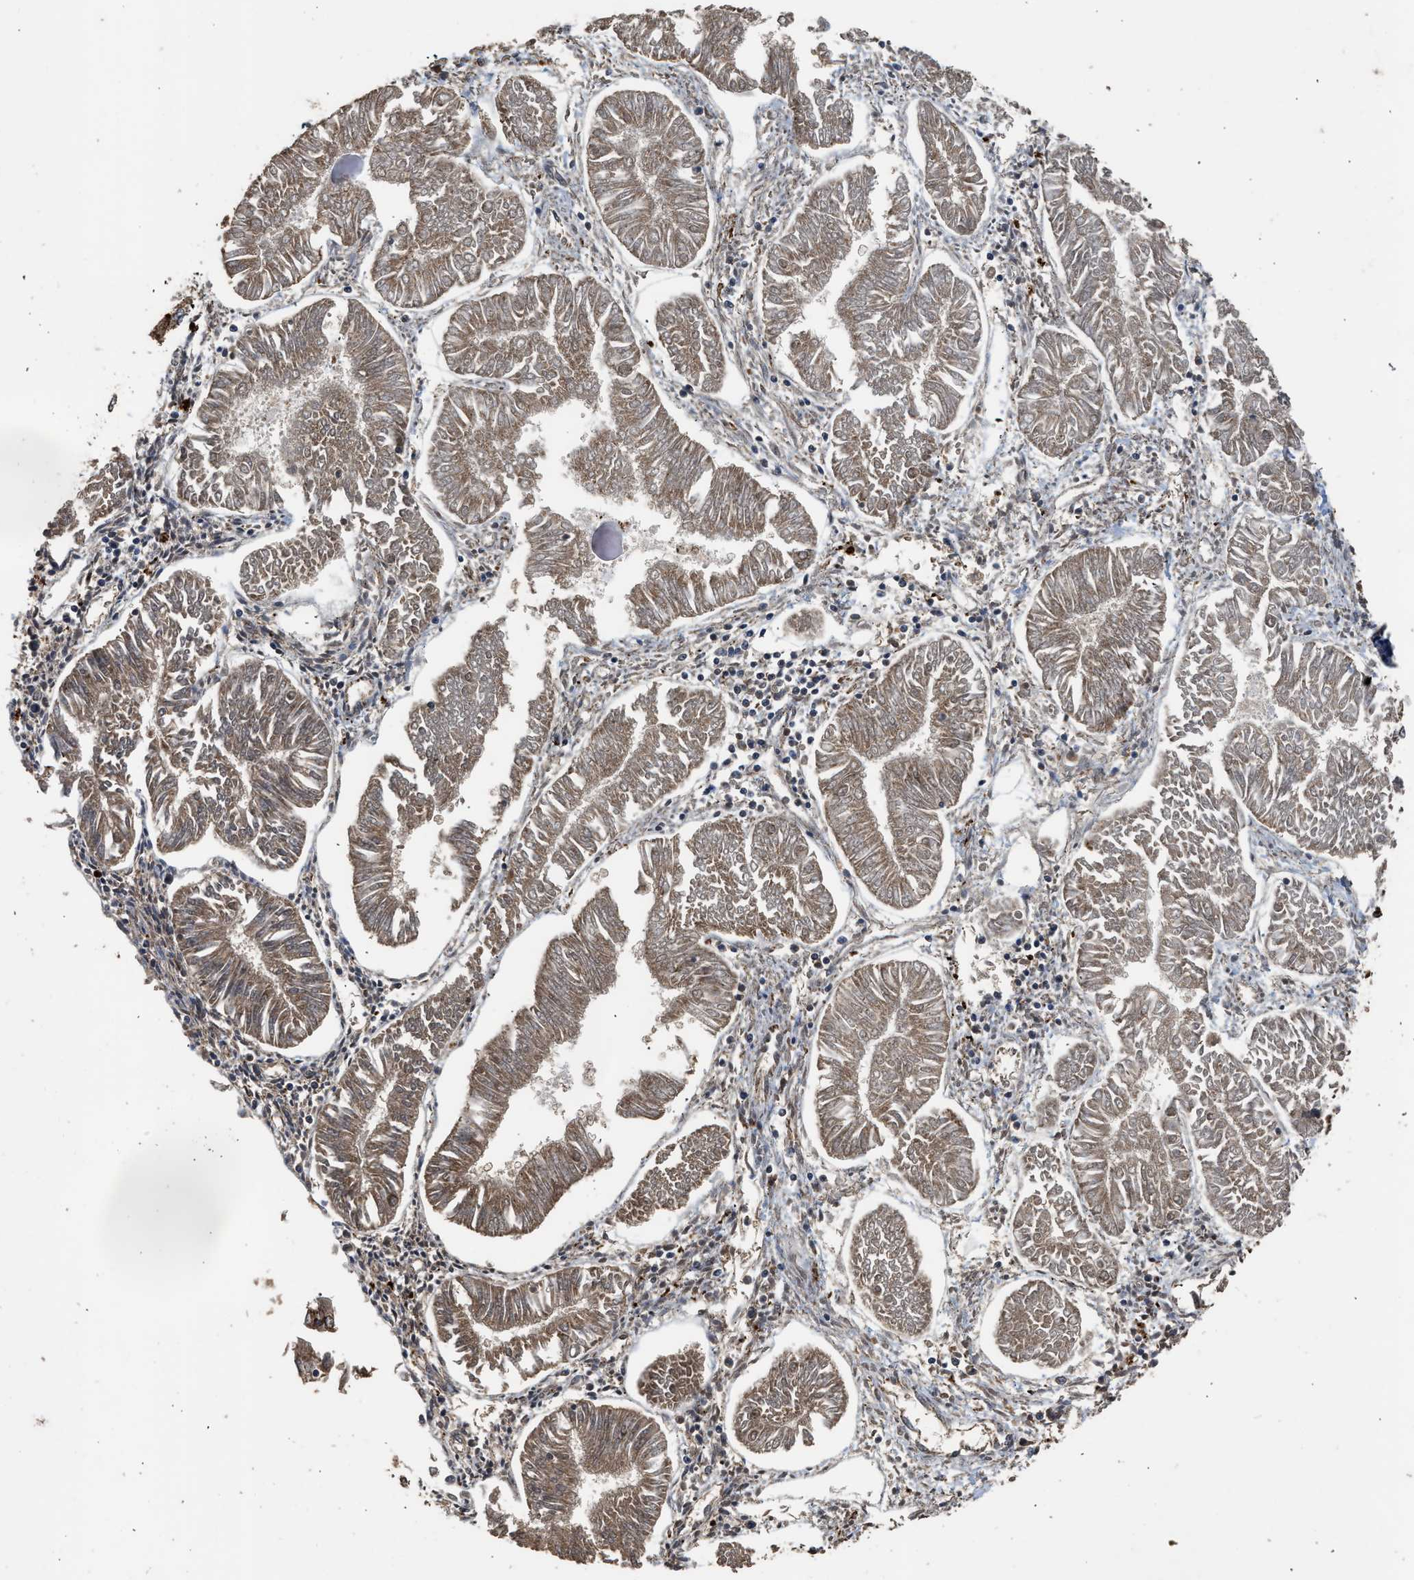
{"staining": {"intensity": "moderate", "quantity": ">75%", "location": "cytoplasmic/membranous"}, "tissue": "endometrial cancer", "cell_type": "Tumor cells", "image_type": "cancer", "snomed": [{"axis": "morphology", "description": "Adenocarcinoma, NOS"}, {"axis": "topography", "description": "Endometrium"}], "caption": "Immunohistochemistry (IHC) image of neoplastic tissue: human endometrial cancer stained using IHC reveals medium levels of moderate protein expression localized specifically in the cytoplasmic/membranous of tumor cells, appearing as a cytoplasmic/membranous brown color.", "gene": "CTSV", "patient": {"sex": "female", "age": 53}}